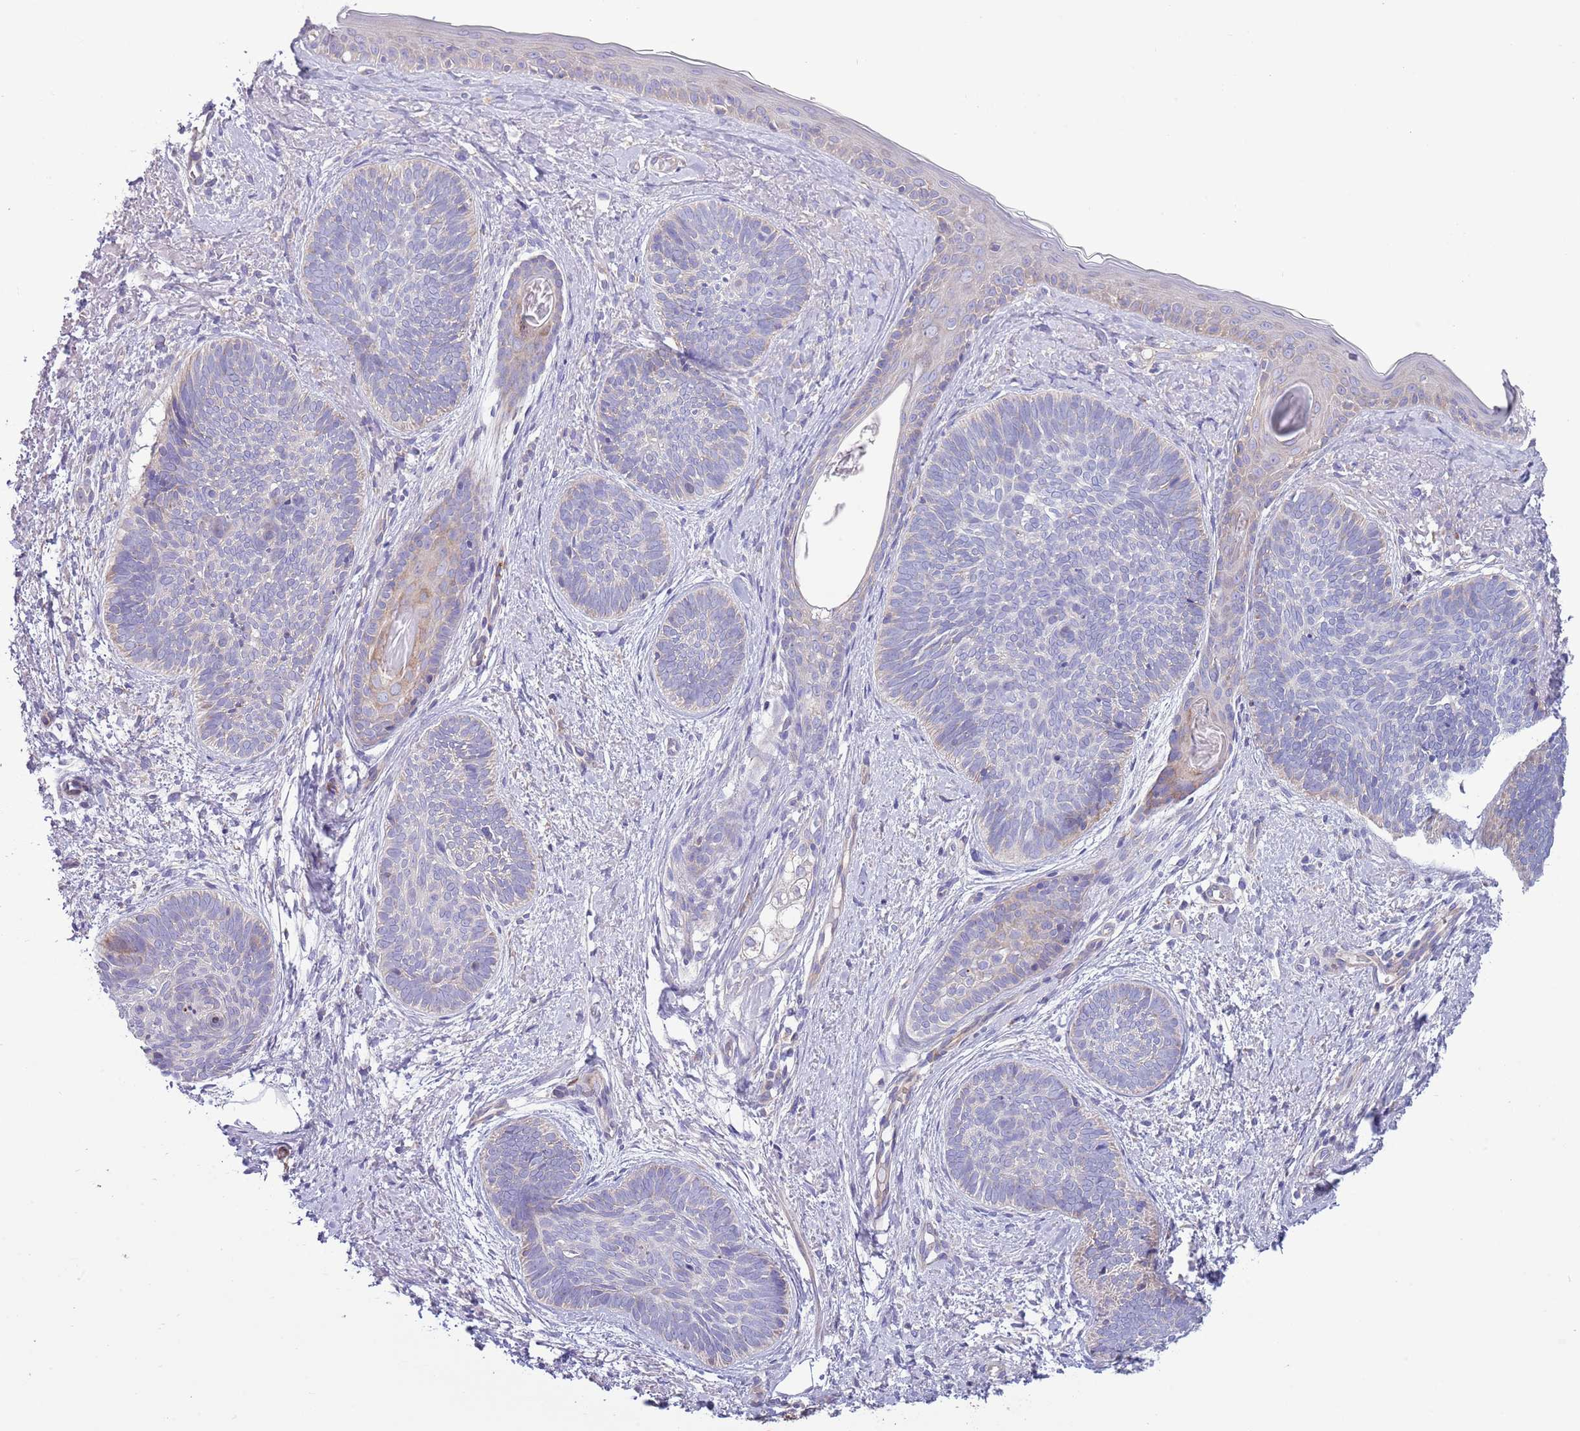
{"staining": {"intensity": "negative", "quantity": "none", "location": "none"}, "tissue": "skin cancer", "cell_type": "Tumor cells", "image_type": "cancer", "snomed": [{"axis": "morphology", "description": "Basal cell carcinoma"}, {"axis": "topography", "description": "Skin"}], "caption": "Photomicrograph shows no protein staining in tumor cells of skin cancer tissue.", "gene": "TOMM5", "patient": {"sex": "female", "age": 81}}